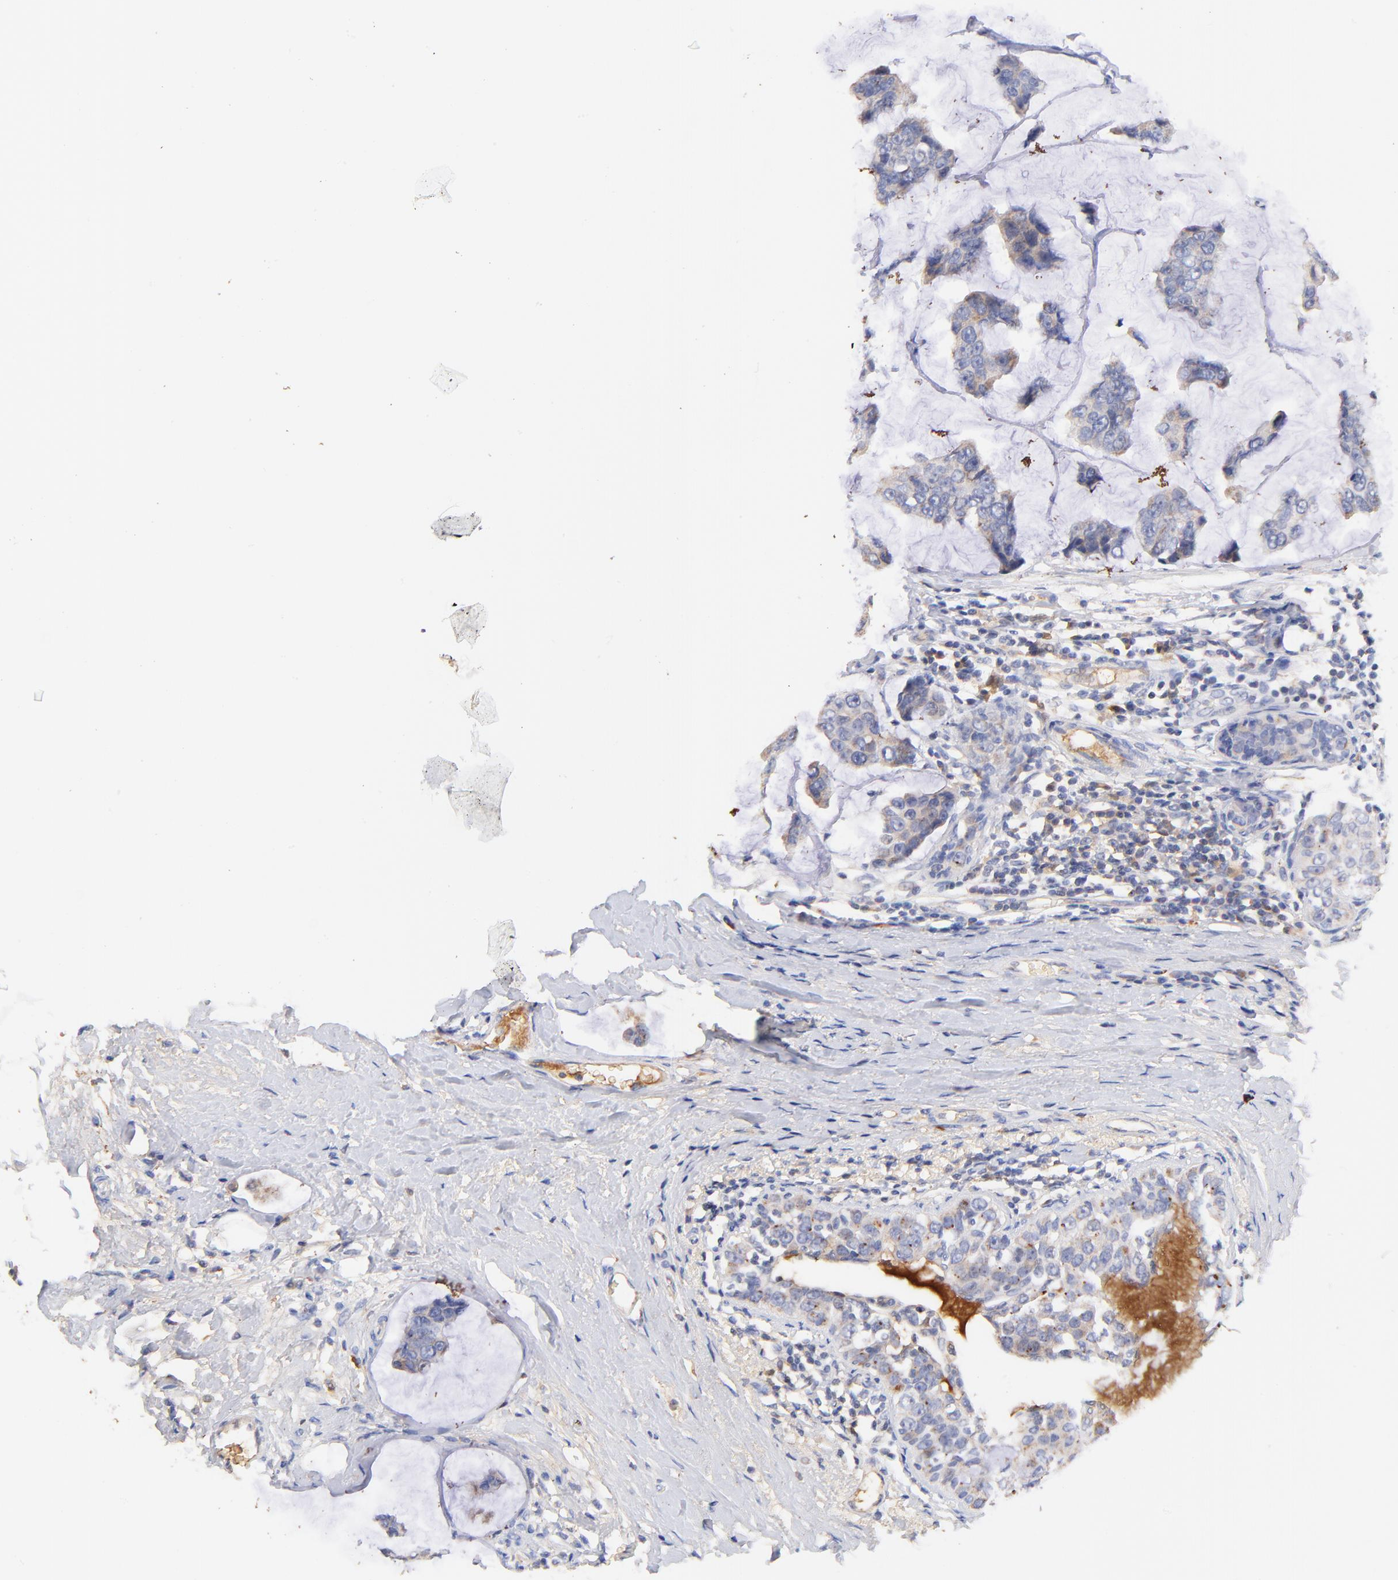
{"staining": {"intensity": "weak", "quantity": "25%-75%", "location": "cytoplasmic/membranous"}, "tissue": "breast cancer", "cell_type": "Tumor cells", "image_type": "cancer", "snomed": [{"axis": "morphology", "description": "Normal tissue, NOS"}, {"axis": "morphology", "description": "Duct carcinoma"}, {"axis": "topography", "description": "Breast"}], "caption": "Breast cancer stained with a brown dye shows weak cytoplasmic/membranous positive staining in approximately 25%-75% of tumor cells.", "gene": "IGLV7-43", "patient": {"sex": "female", "age": 50}}